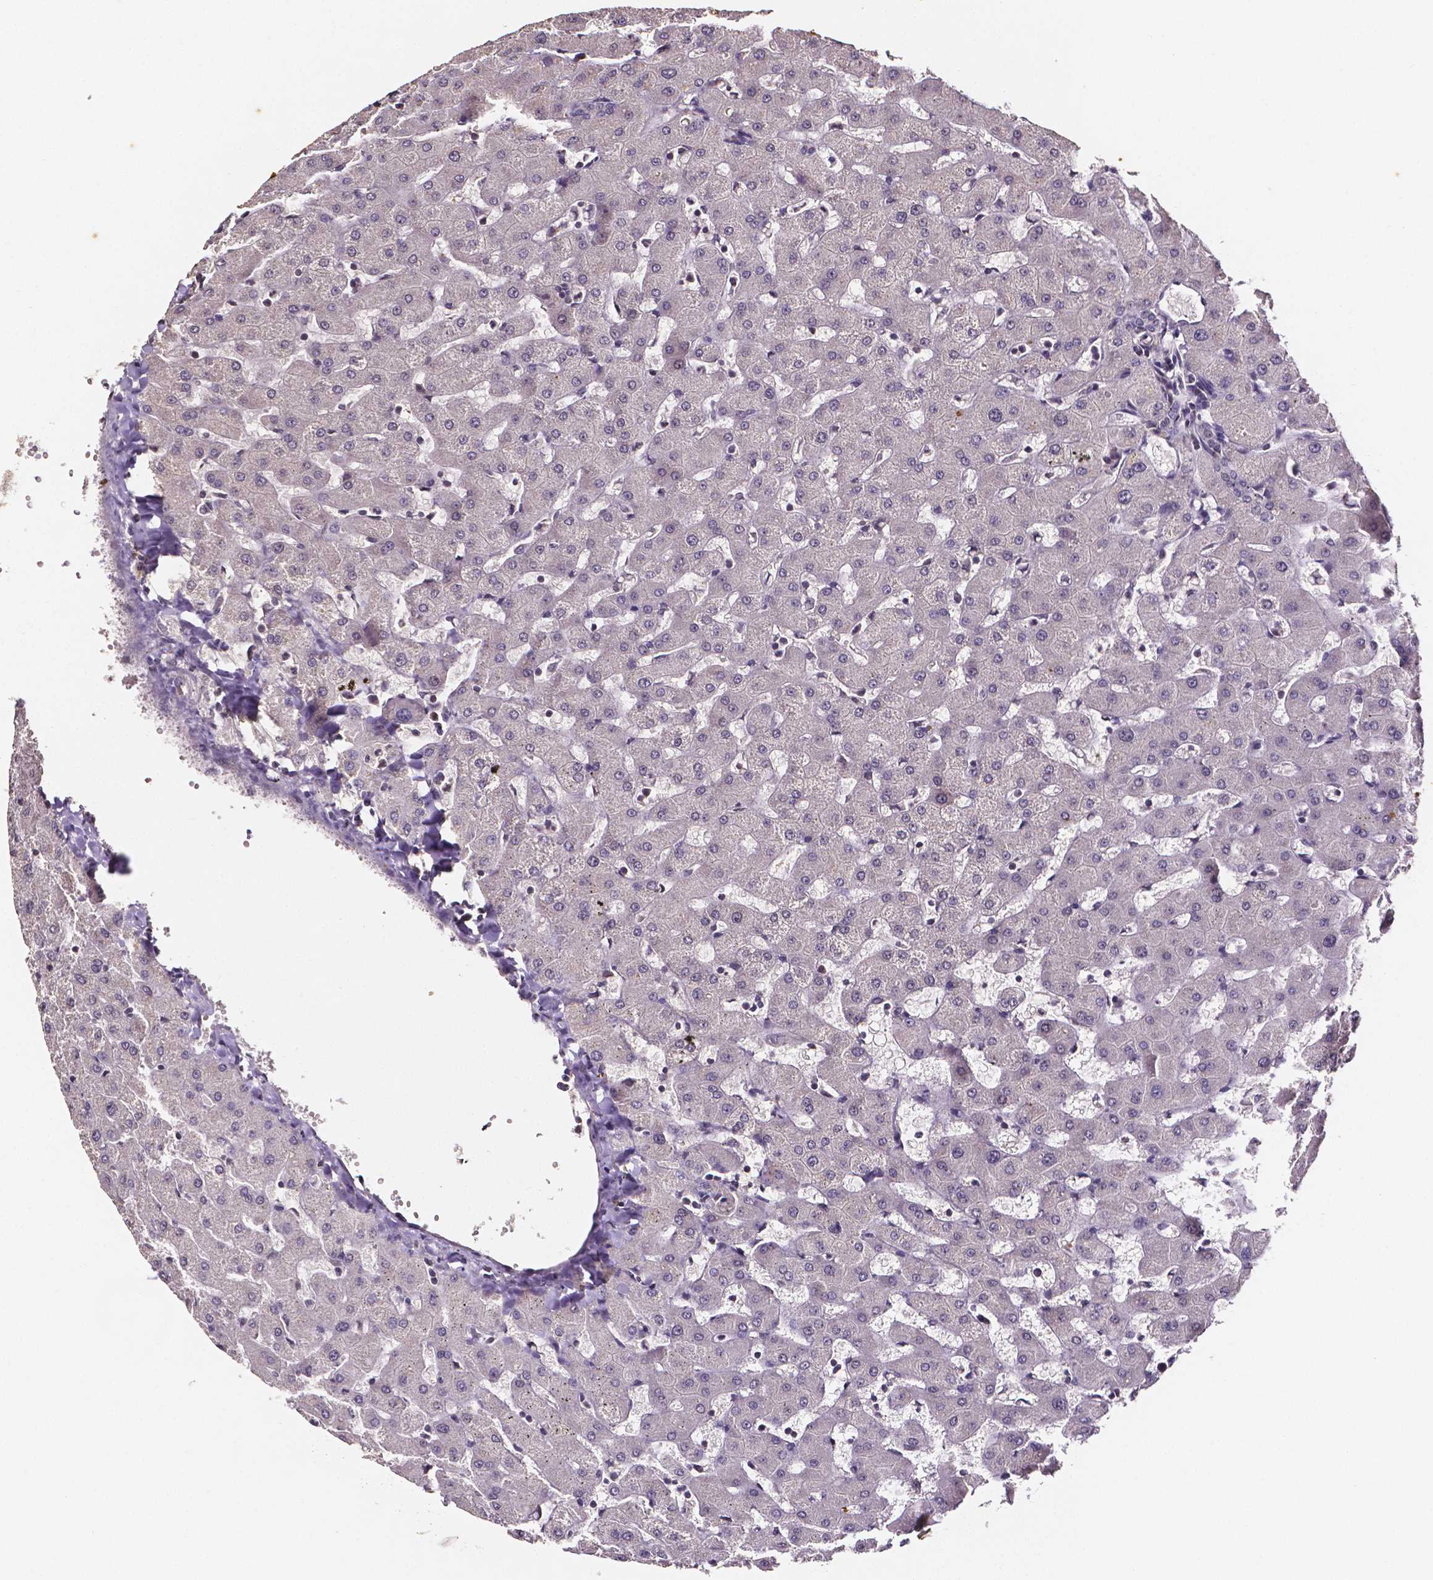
{"staining": {"intensity": "negative", "quantity": "none", "location": "none"}, "tissue": "liver", "cell_type": "Cholangiocytes", "image_type": "normal", "snomed": [{"axis": "morphology", "description": "Normal tissue, NOS"}, {"axis": "topography", "description": "Liver"}], "caption": "The histopathology image shows no significant staining in cholangiocytes of liver. (Immunohistochemistry, brightfield microscopy, high magnification).", "gene": "NRGN", "patient": {"sex": "female", "age": 63}}